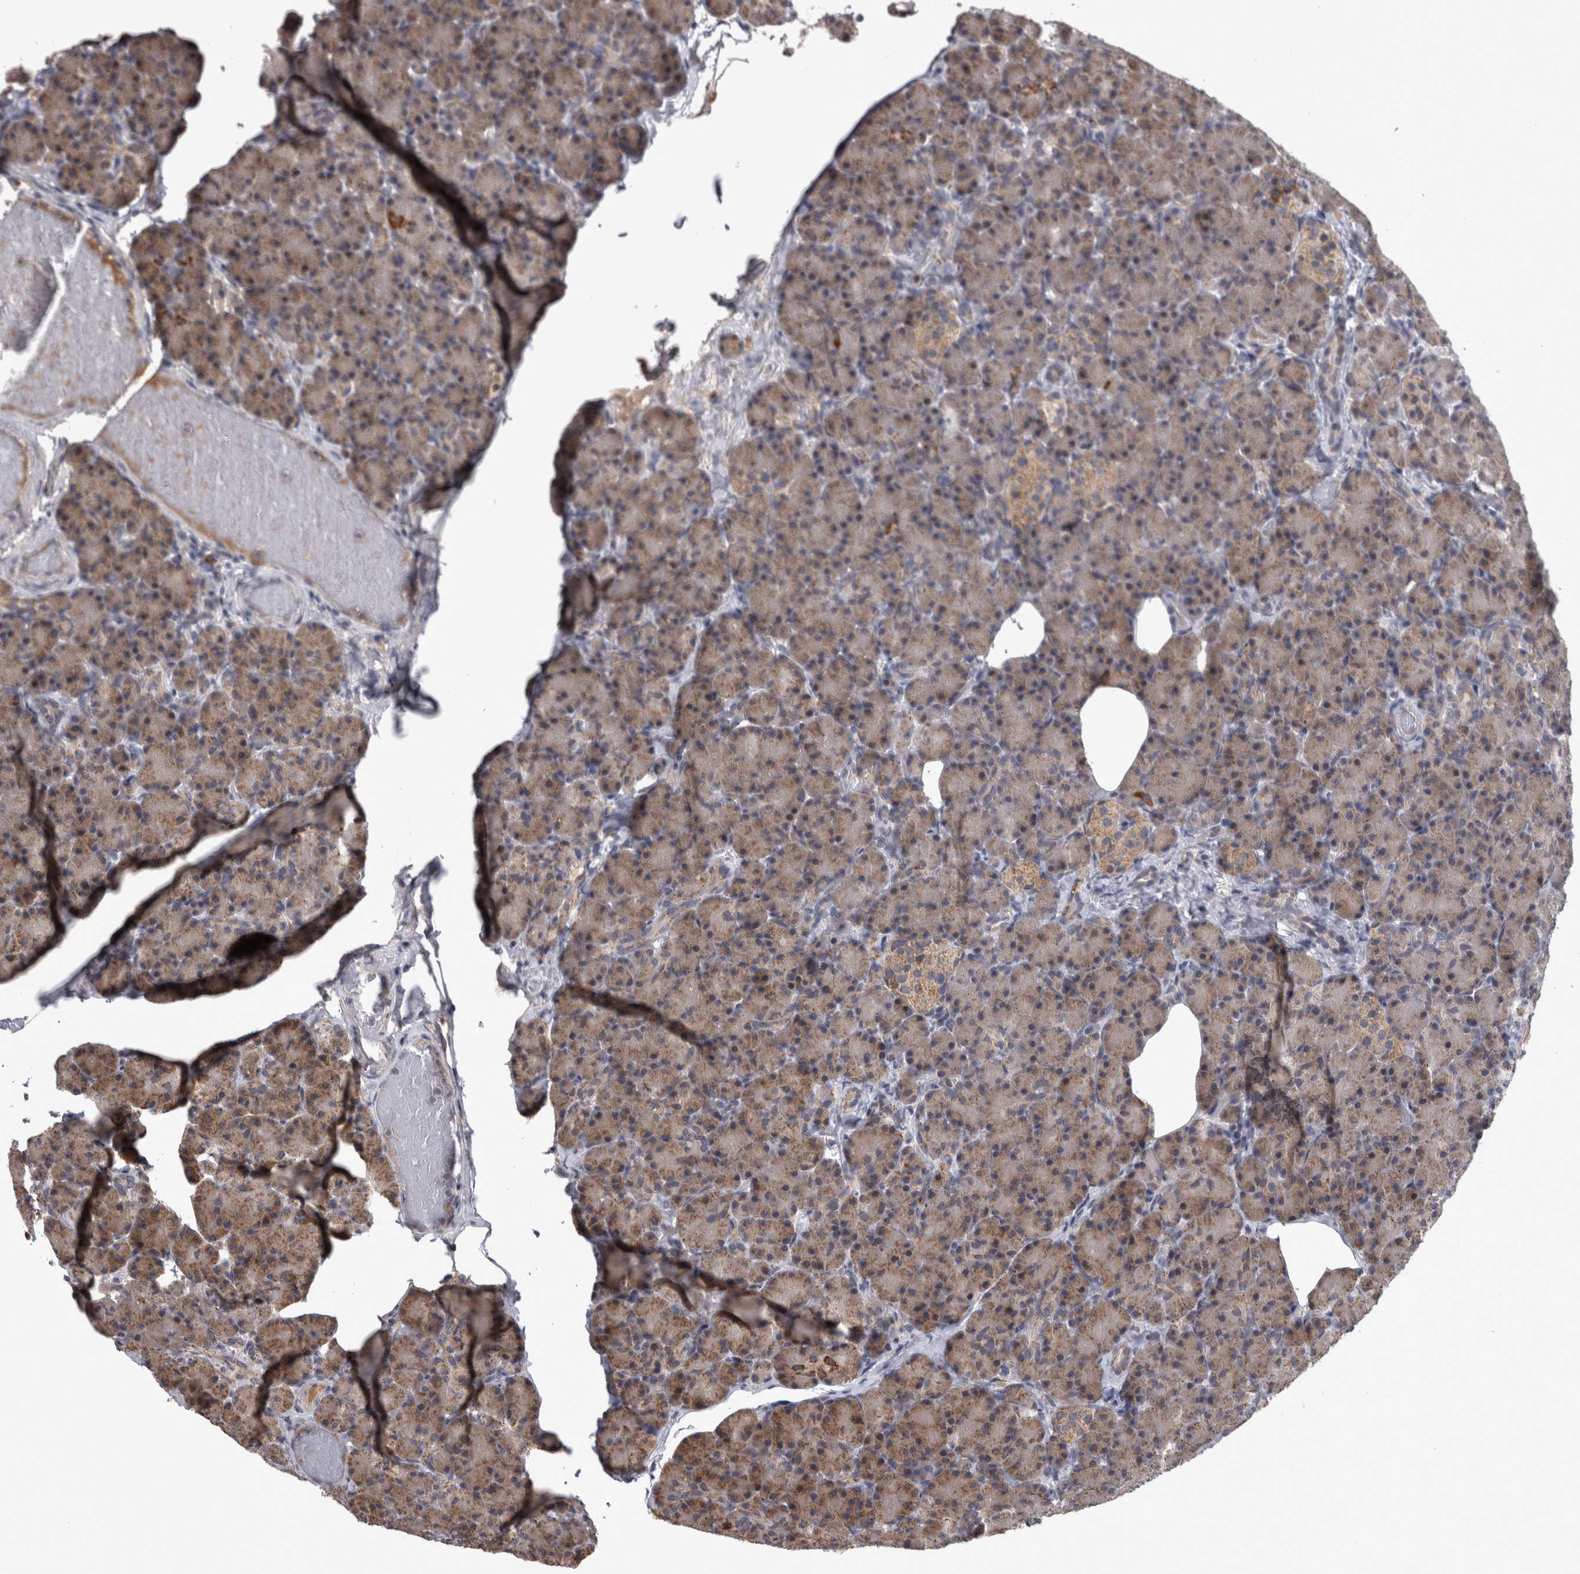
{"staining": {"intensity": "moderate", "quantity": "25%-75%", "location": "cytoplasmic/membranous"}, "tissue": "pancreas", "cell_type": "Exocrine glandular cells", "image_type": "normal", "snomed": [{"axis": "morphology", "description": "Normal tissue, NOS"}, {"axis": "topography", "description": "Pancreas"}], "caption": "Moderate cytoplasmic/membranous positivity for a protein is present in about 25%-75% of exocrine glandular cells of unremarkable pancreas using immunohistochemistry (IHC).", "gene": "DBT", "patient": {"sex": "female", "age": 43}}